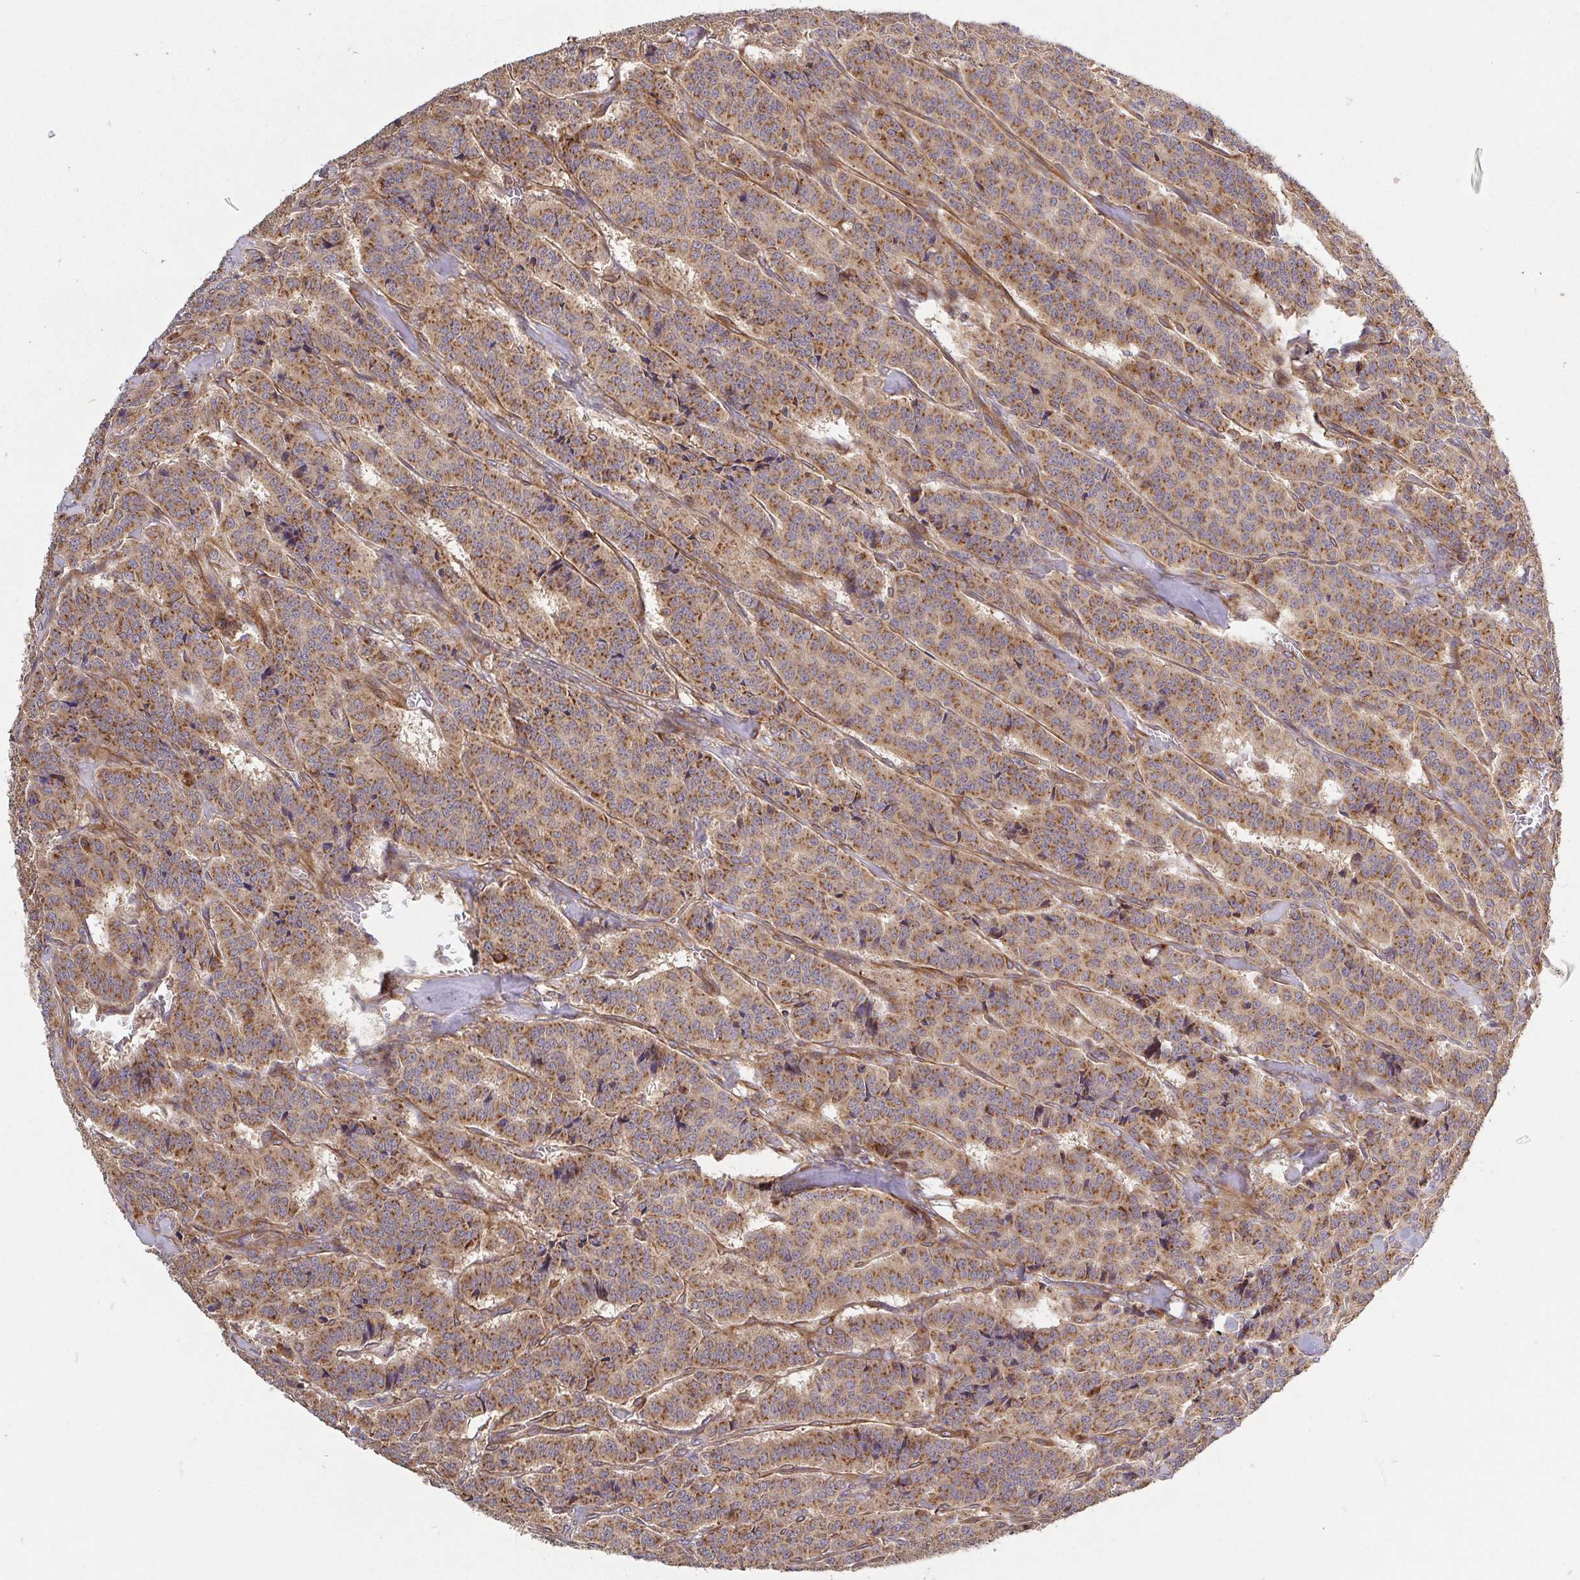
{"staining": {"intensity": "moderate", "quantity": ">75%", "location": "cytoplasmic/membranous"}, "tissue": "carcinoid", "cell_type": "Tumor cells", "image_type": "cancer", "snomed": [{"axis": "morphology", "description": "Normal tissue, NOS"}, {"axis": "morphology", "description": "Carcinoid, malignant, NOS"}, {"axis": "topography", "description": "Lung"}], "caption": "Immunohistochemistry image of neoplastic tissue: carcinoid stained using immunohistochemistry (IHC) reveals medium levels of moderate protein expression localized specifically in the cytoplasmic/membranous of tumor cells, appearing as a cytoplasmic/membranous brown color.", "gene": "TM9SF4", "patient": {"sex": "female", "age": 46}}